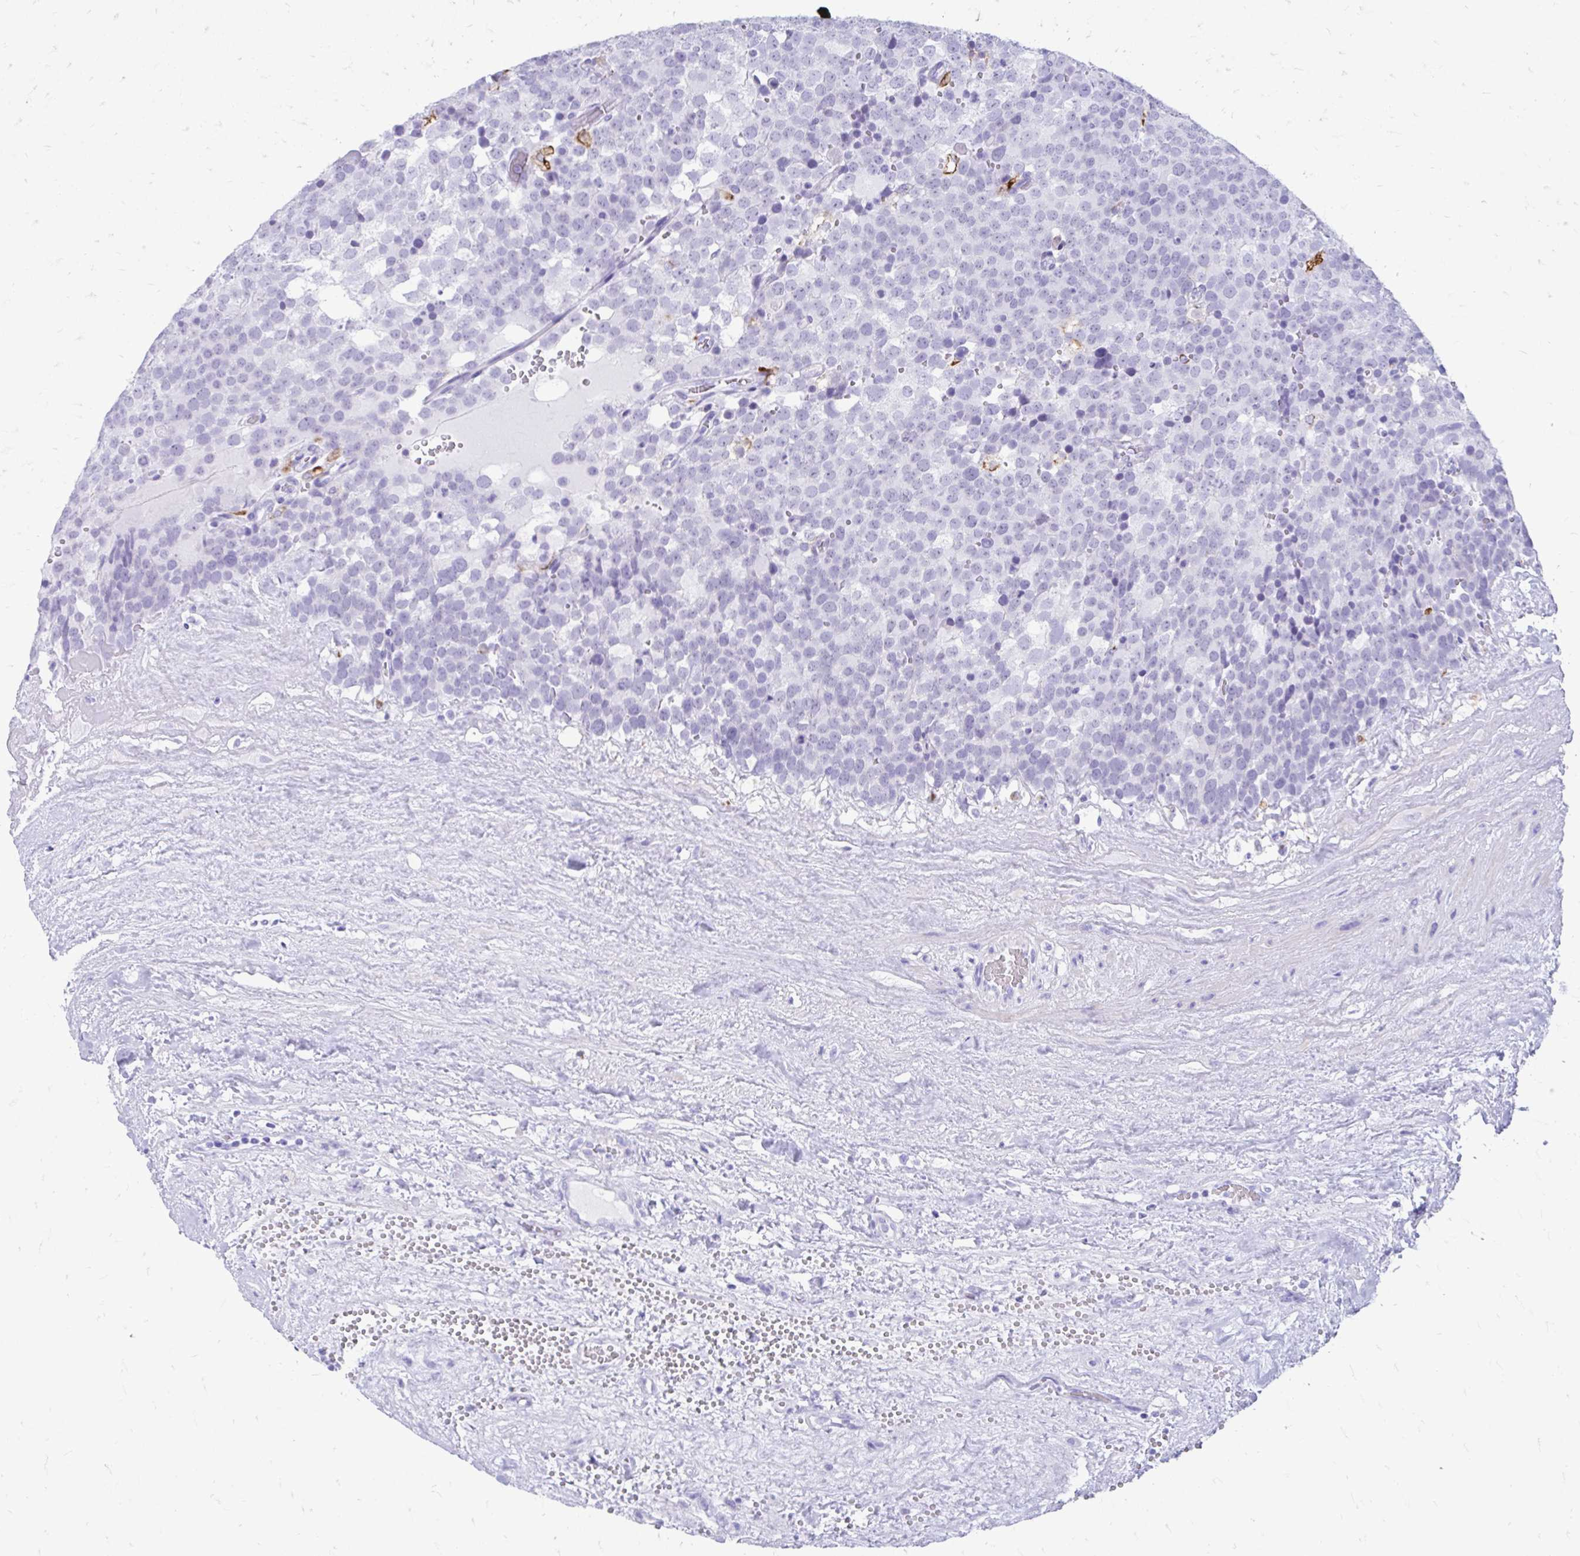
{"staining": {"intensity": "negative", "quantity": "none", "location": "none"}, "tissue": "testis cancer", "cell_type": "Tumor cells", "image_type": "cancer", "snomed": [{"axis": "morphology", "description": "Seminoma, NOS"}, {"axis": "topography", "description": "Testis"}], "caption": "The photomicrograph demonstrates no significant expression in tumor cells of seminoma (testis). Nuclei are stained in blue.", "gene": "ZNF699", "patient": {"sex": "male", "age": 71}}